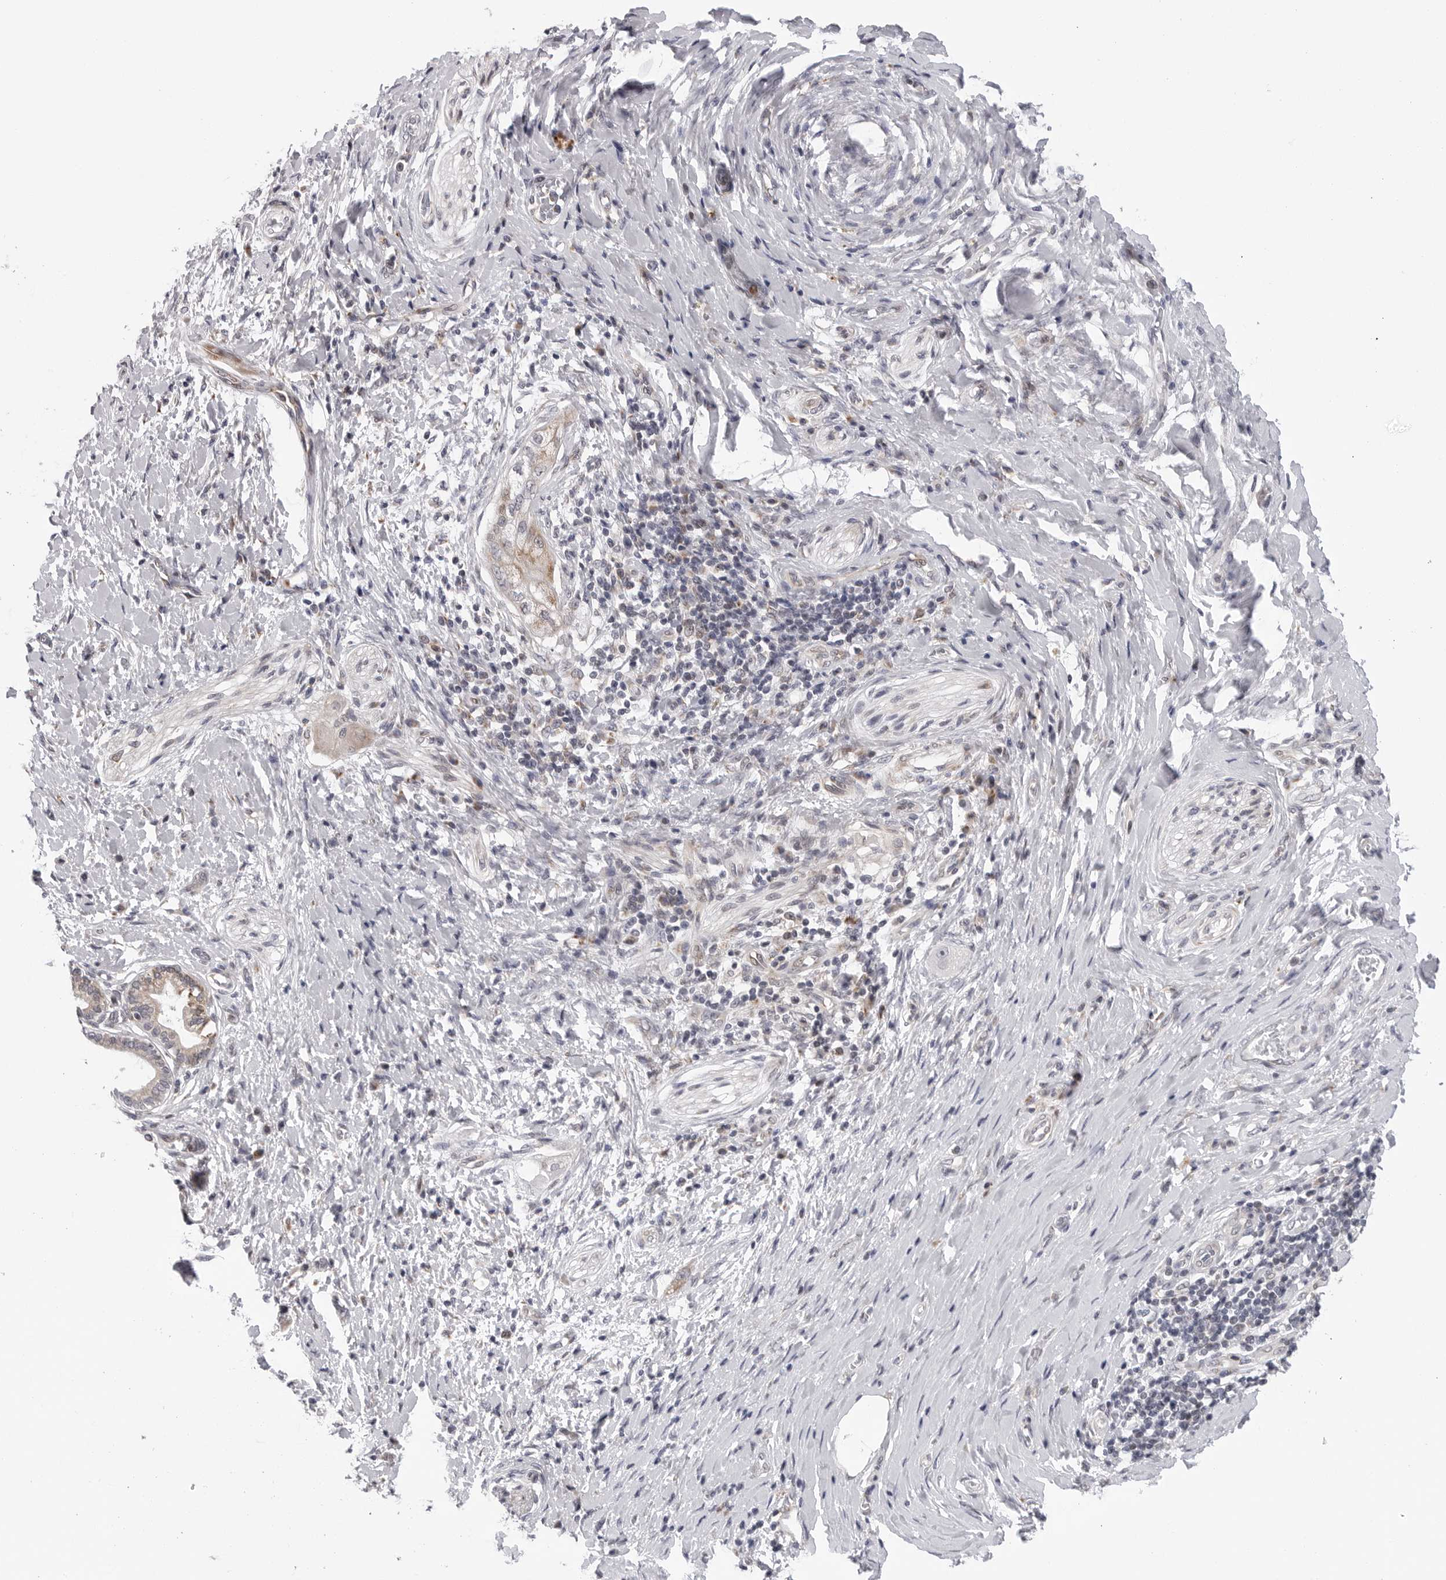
{"staining": {"intensity": "negative", "quantity": "none", "location": "none"}, "tissue": "pancreatic cancer", "cell_type": "Tumor cells", "image_type": "cancer", "snomed": [{"axis": "morphology", "description": "Adenocarcinoma, NOS"}, {"axis": "topography", "description": "Pancreas"}], "caption": "A micrograph of human pancreatic adenocarcinoma is negative for staining in tumor cells.", "gene": "CDK20", "patient": {"sex": "male", "age": 58}}